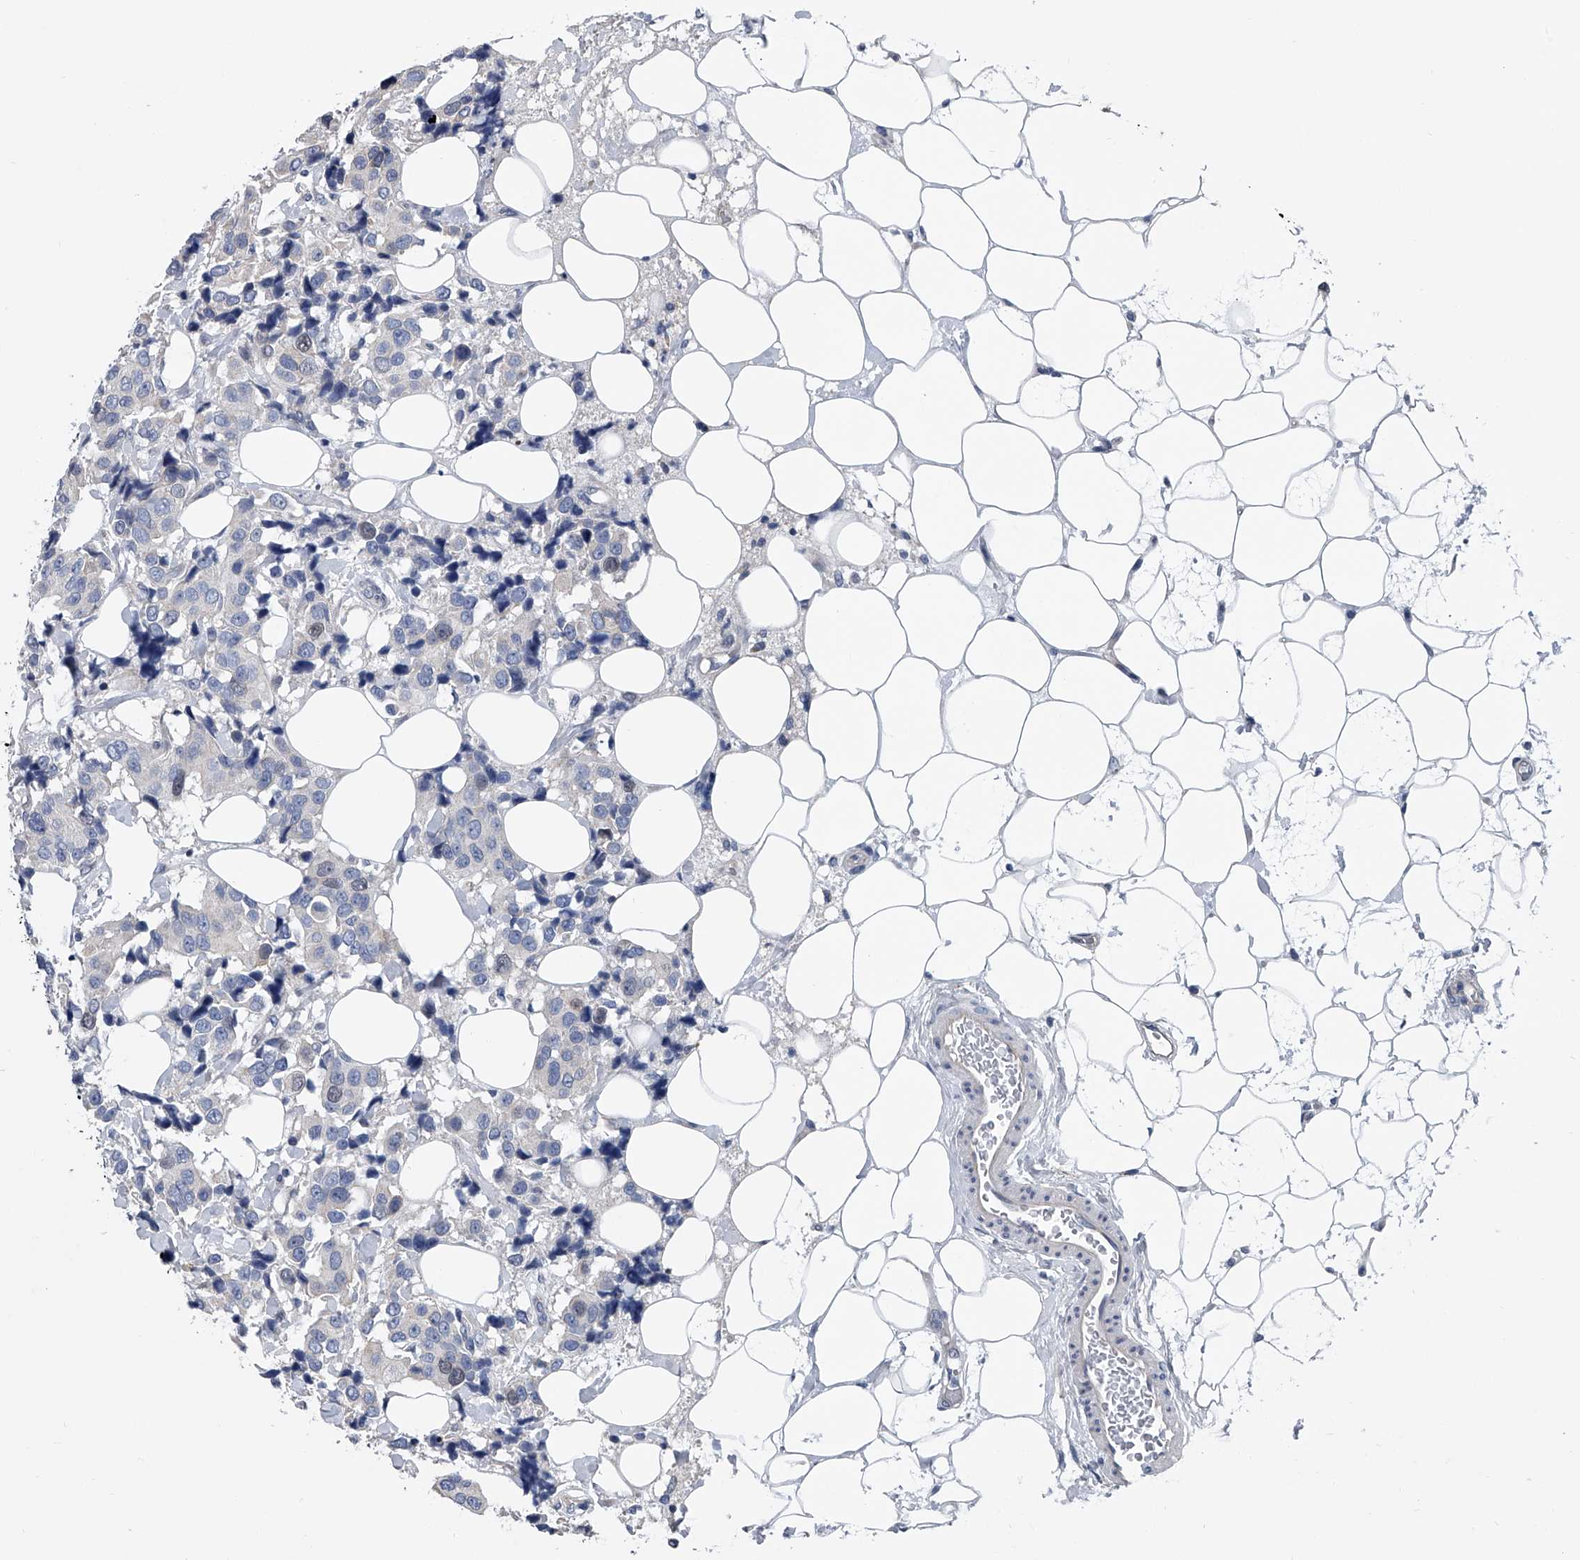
{"staining": {"intensity": "negative", "quantity": "none", "location": "none"}, "tissue": "breast cancer", "cell_type": "Tumor cells", "image_type": "cancer", "snomed": [{"axis": "morphology", "description": "Normal tissue, NOS"}, {"axis": "morphology", "description": "Duct carcinoma"}, {"axis": "topography", "description": "Breast"}], "caption": "This micrograph is of breast invasive ductal carcinoma stained with IHC to label a protein in brown with the nuclei are counter-stained blue. There is no positivity in tumor cells.", "gene": "ABCG1", "patient": {"sex": "female", "age": 39}}